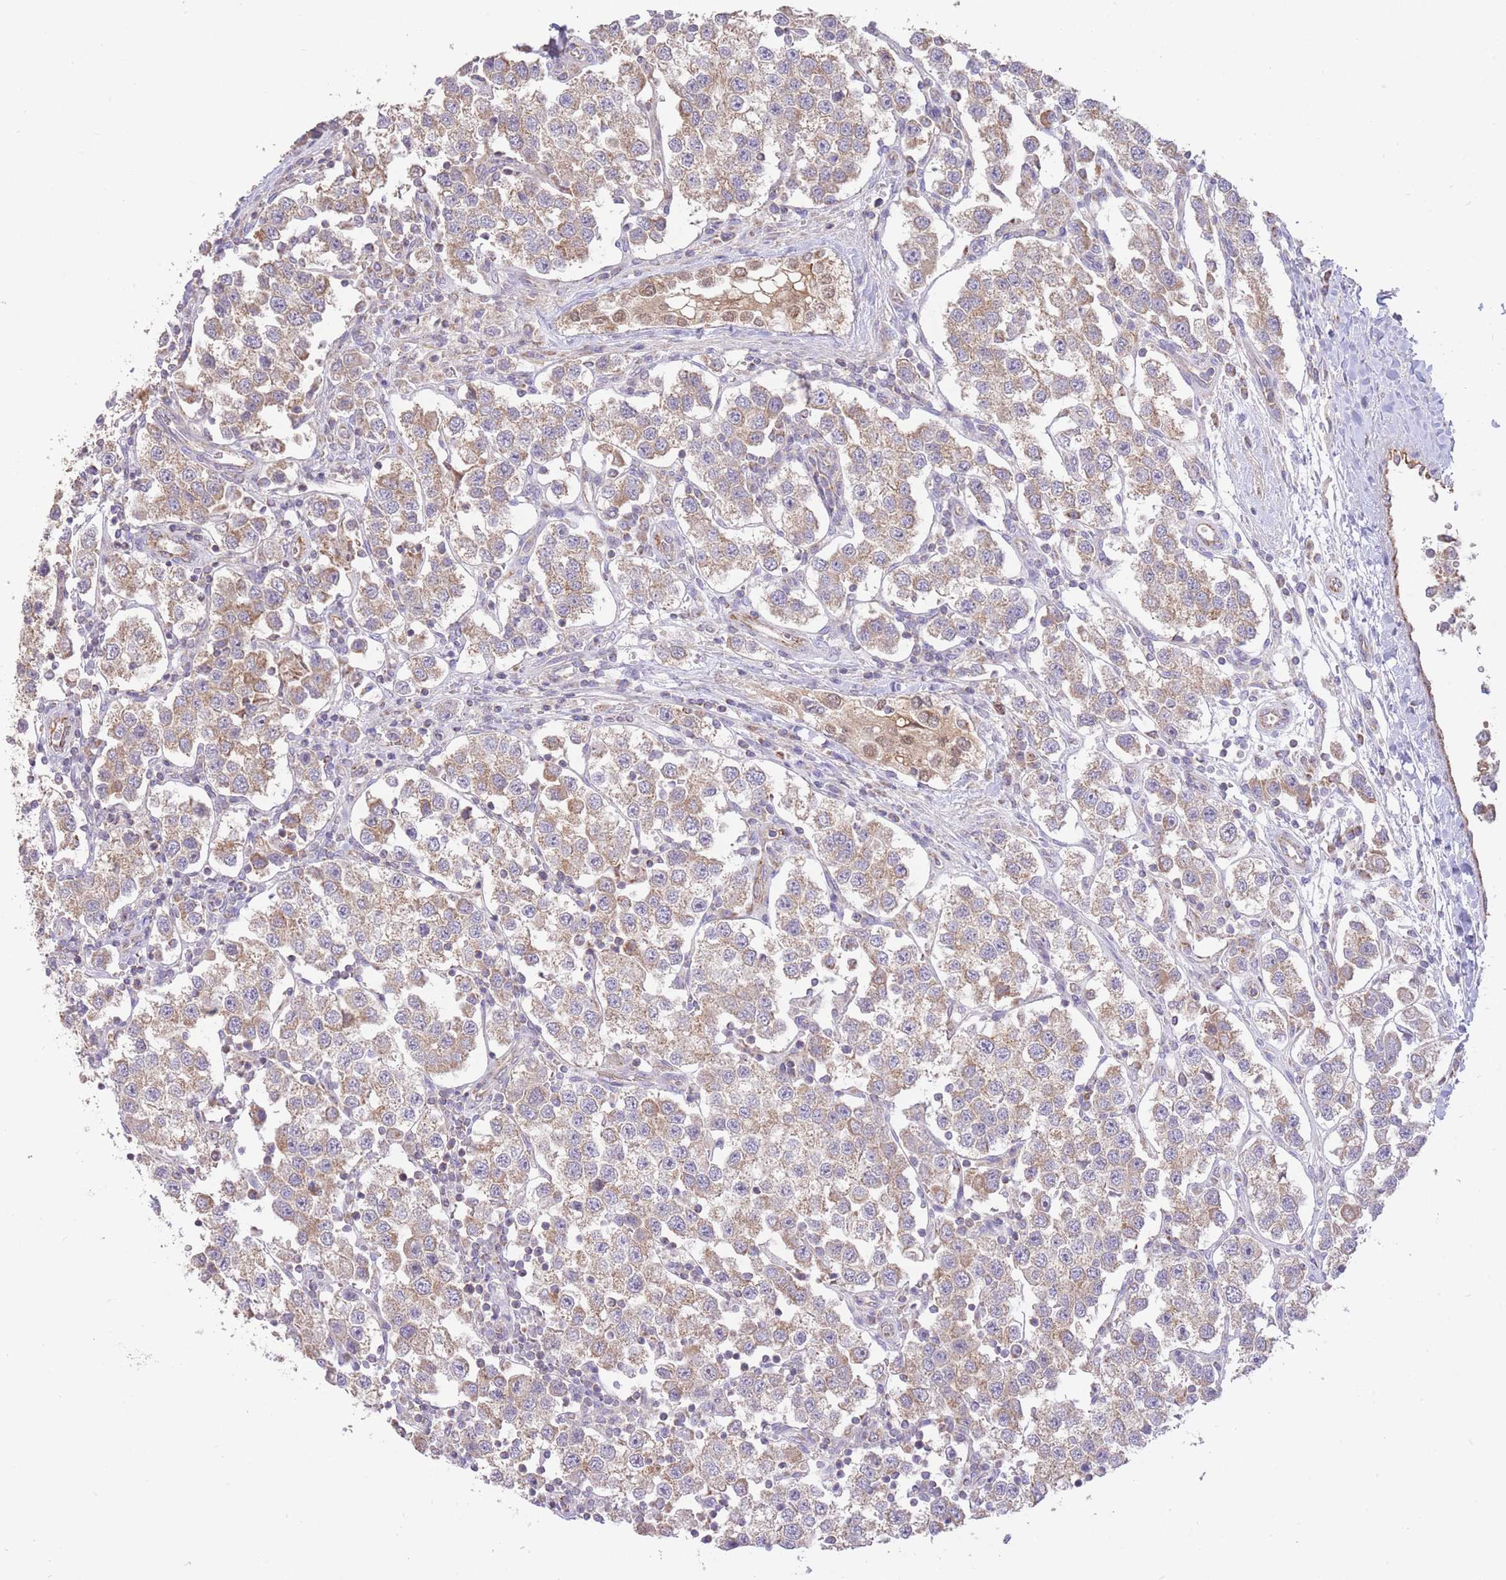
{"staining": {"intensity": "moderate", "quantity": ">75%", "location": "cytoplasmic/membranous"}, "tissue": "testis cancer", "cell_type": "Tumor cells", "image_type": "cancer", "snomed": [{"axis": "morphology", "description": "Seminoma, NOS"}, {"axis": "topography", "description": "Testis"}], "caption": "This is an image of IHC staining of seminoma (testis), which shows moderate staining in the cytoplasmic/membranous of tumor cells.", "gene": "PREP", "patient": {"sex": "male", "age": 37}}